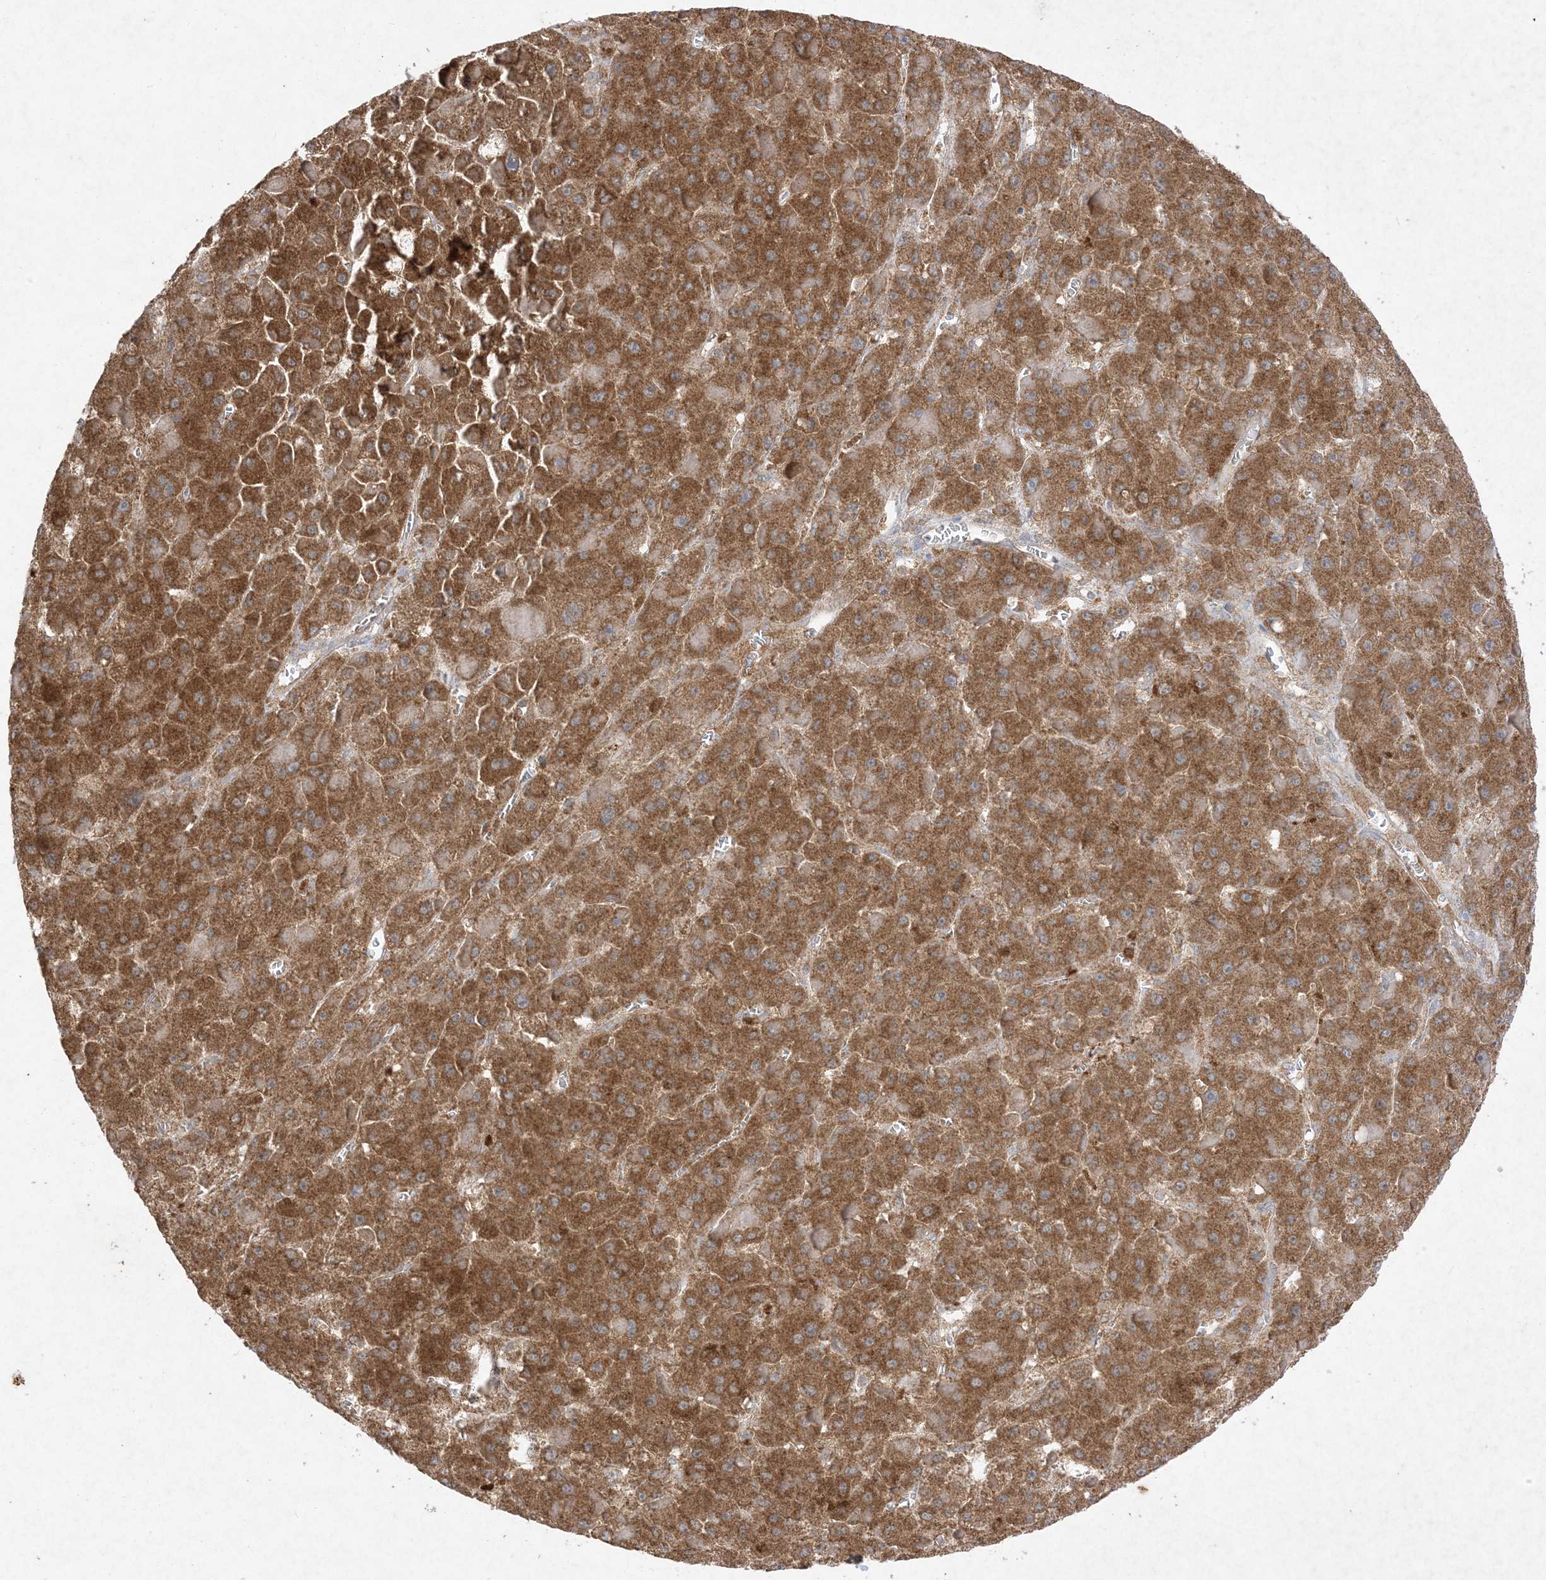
{"staining": {"intensity": "moderate", "quantity": ">75%", "location": "cytoplasmic/membranous"}, "tissue": "liver cancer", "cell_type": "Tumor cells", "image_type": "cancer", "snomed": [{"axis": "morphology", "description": "Carcinoma, Hepatocellular, NOS"}, {"axis": "topography", "description": "Liver"}], "caption": "Protein staining reveals moderate cytoplasmic/membranous staining in approximately >75% of tumor cells in liver cancer (hepatocellular carcinoma).", "gene": "UBE2C", "patient": {"sex": "female", "age": 73}}